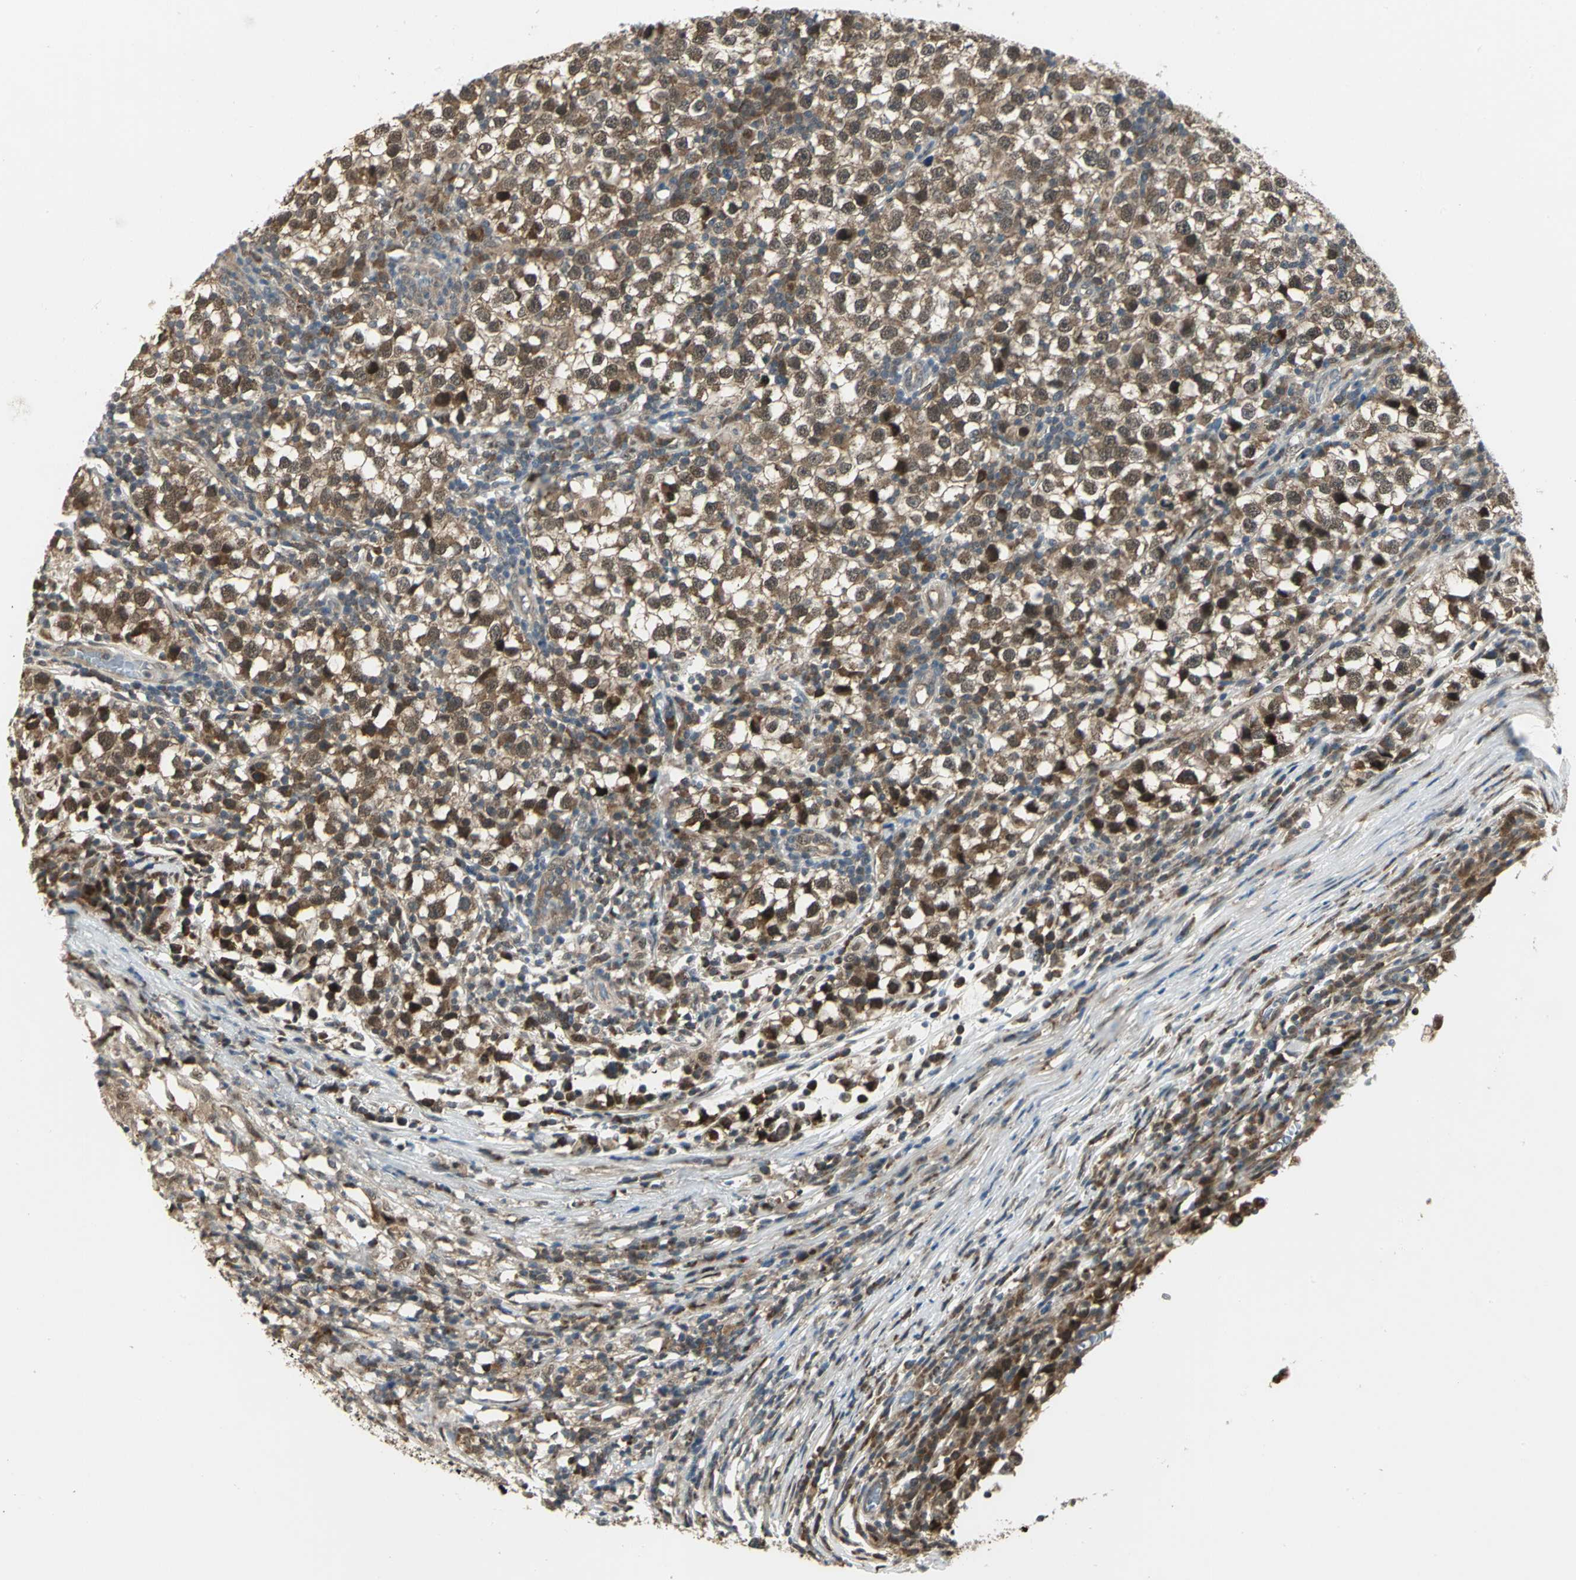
{"staining": {"intensity": "moderate", "quantity": ">75%", "location": "cytoplasmic/membranous,nuclear"}, "tissue": "testis cancer", "cell_type": "Tumor cells", "image_type": "cancer", "snomed": [{"axis": "morphology", "description": "Seminoma, NOS"}, {"axis": "topography", "description": "Testis"}], "caption": "Testis cancer was stained to show a protein in brown. There is medium levels of moderate cytoplasmic/membranous and nuclear positivity in approximately >75% of tumor cells.", "gene": "PSMC4", "patient": {"sex": "male", "age": 65}}